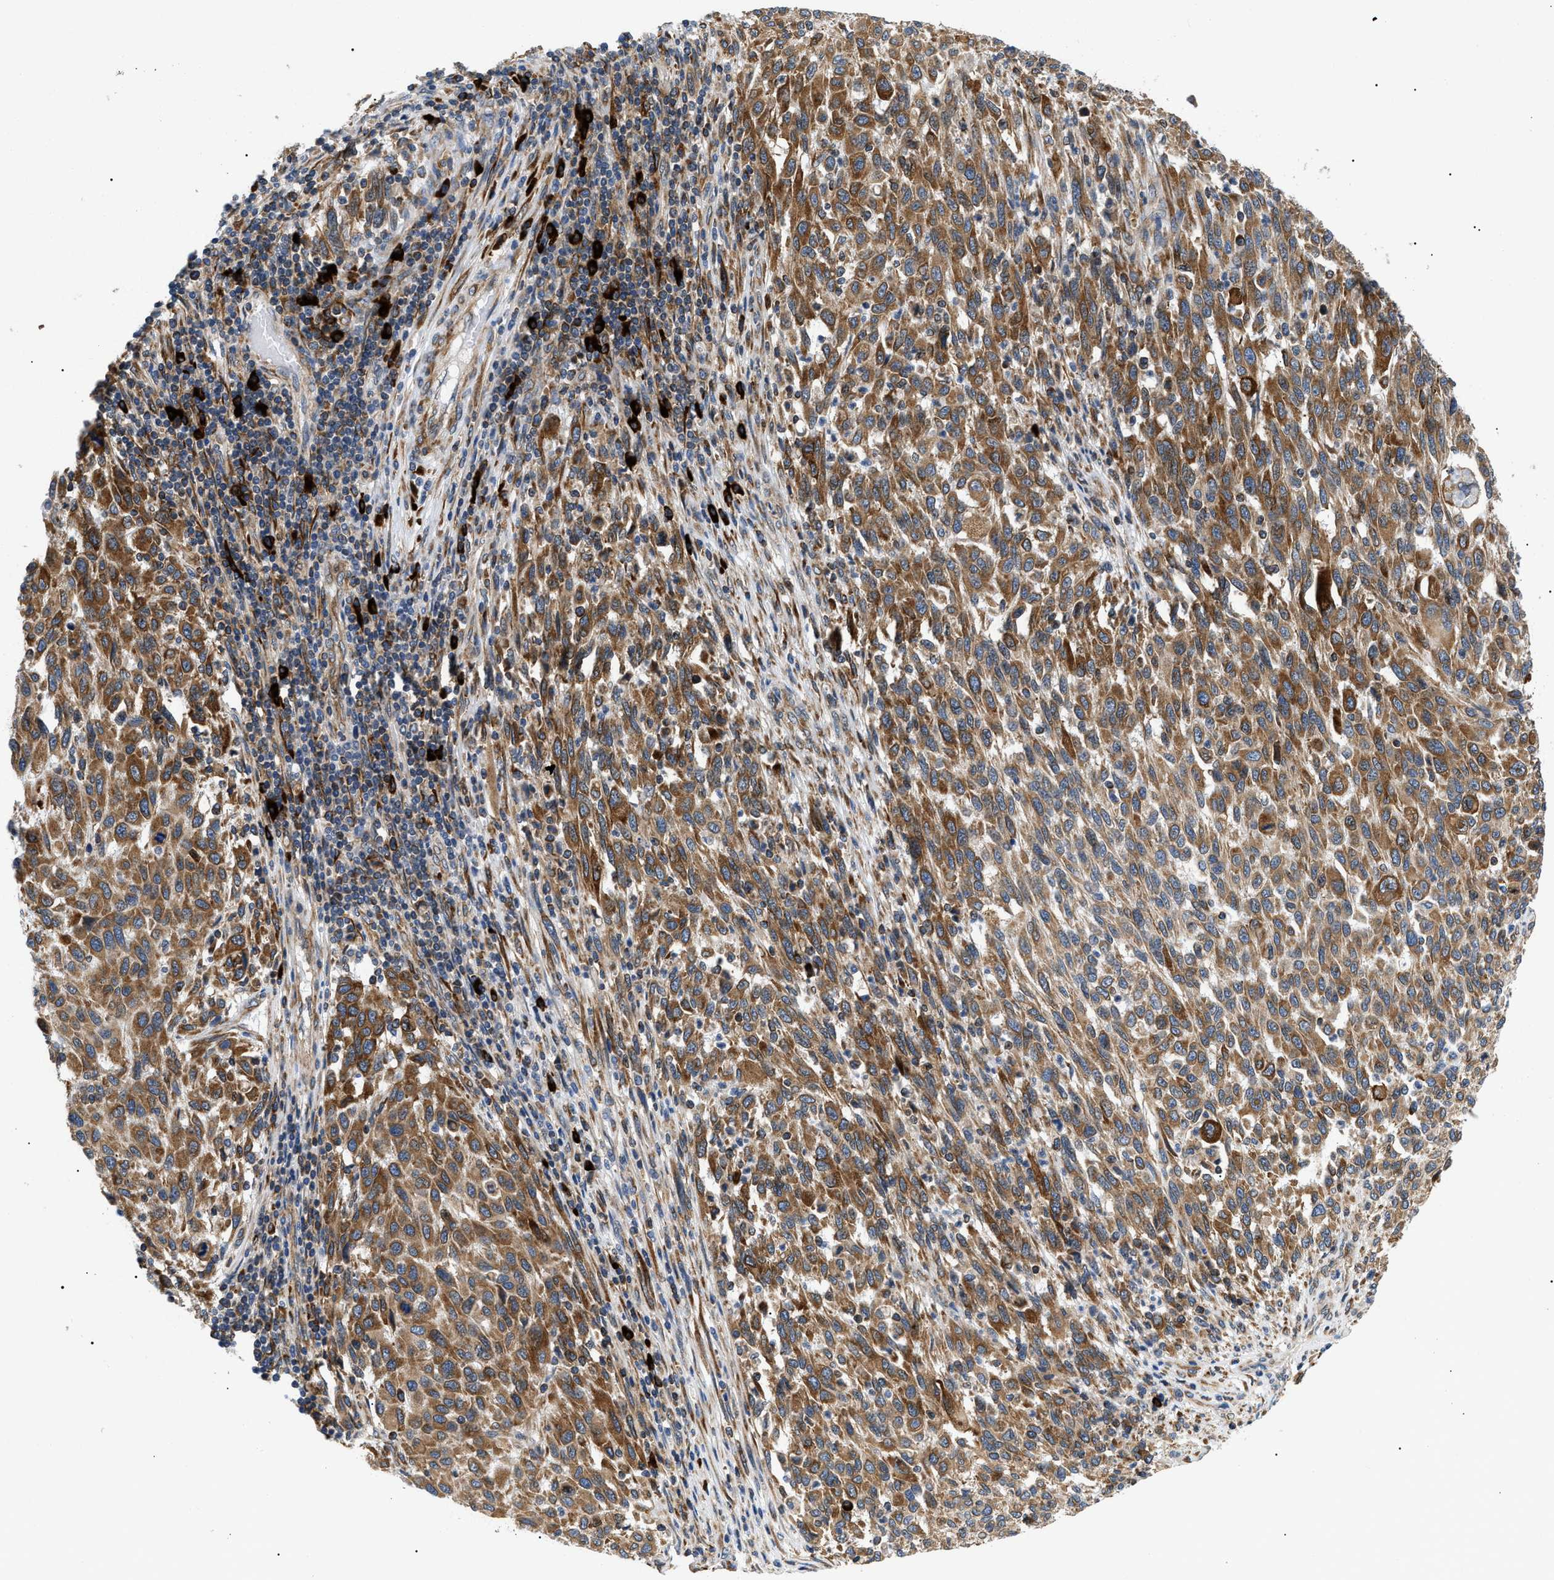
{"staining": {"intensity": "moderate", "quantity": ">75%", "location": "cytoplasmic/membranous"}, "tissue": "melanoma", "cell_type": "Tumor cells", "image_type": "cancer", "snomed": [{"axis": "morphology", "description": "Malignant melanoma, Metastatic site"}, {"axis": "topography", "description": "Lymph node"}], "caption": "Immunohistochemical staining of melanoma demonstrates moderate cytoplasmic/membranous protein positivity in about >75% of tumor cells.", "gene": "DERL1", "patient": {"sex": "male", "age": 61}}